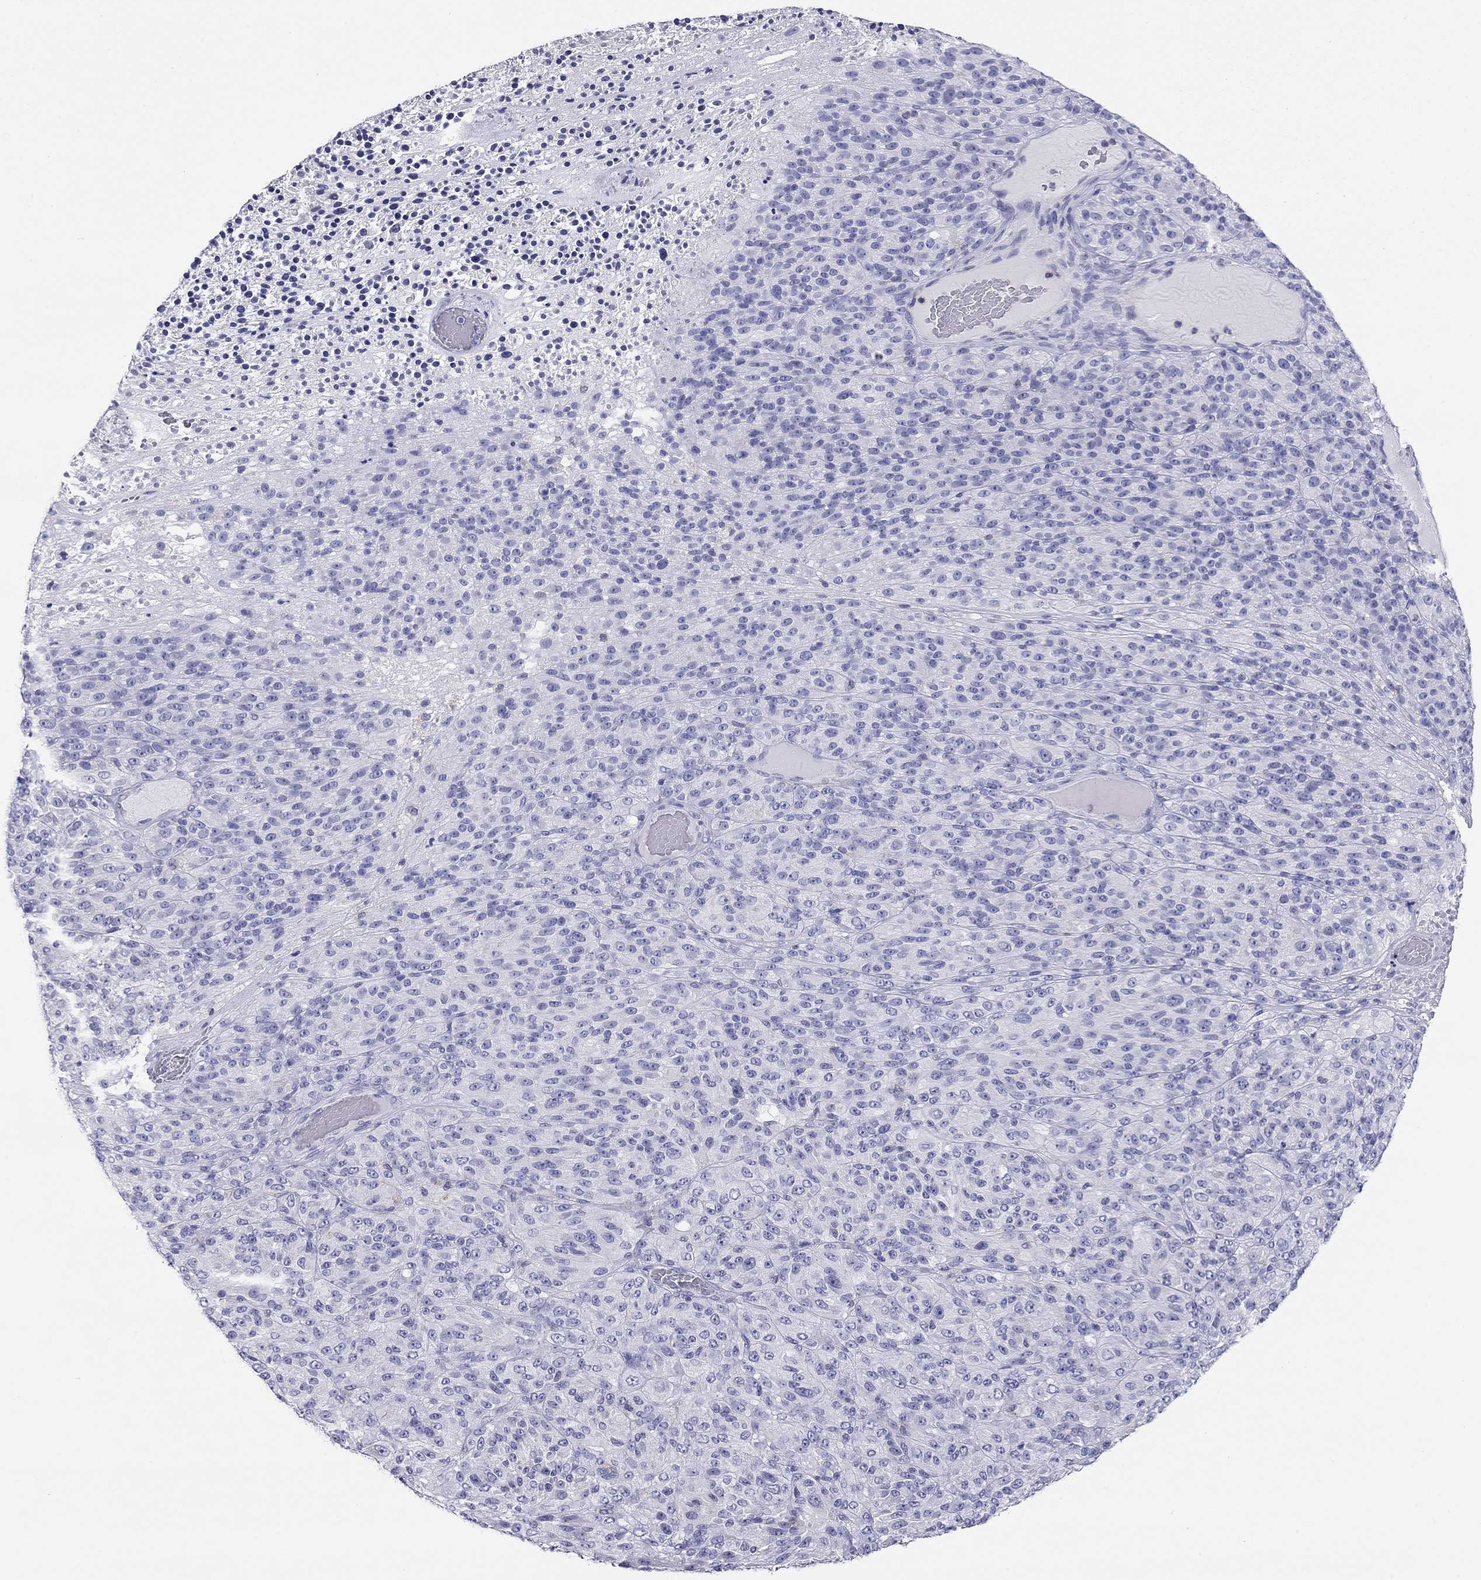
{"staining": {"intensity": "negative", "quantity": "none", "location": "none"}, "tissue": "melanoma", "cell_type": "Tumor cells", "image_type": "cancer", "snomed": [{"axis": "morphology", "description": "Malignant melanoma, Metastatic site"}, {"axis": "topography", "description": "Brain"}], "caption": "Protein analysis of melanoma reveals no significant positivity in tumor cells.", "gene": "SLC46A2", "patient": {"sex": "female", "age": 56}}